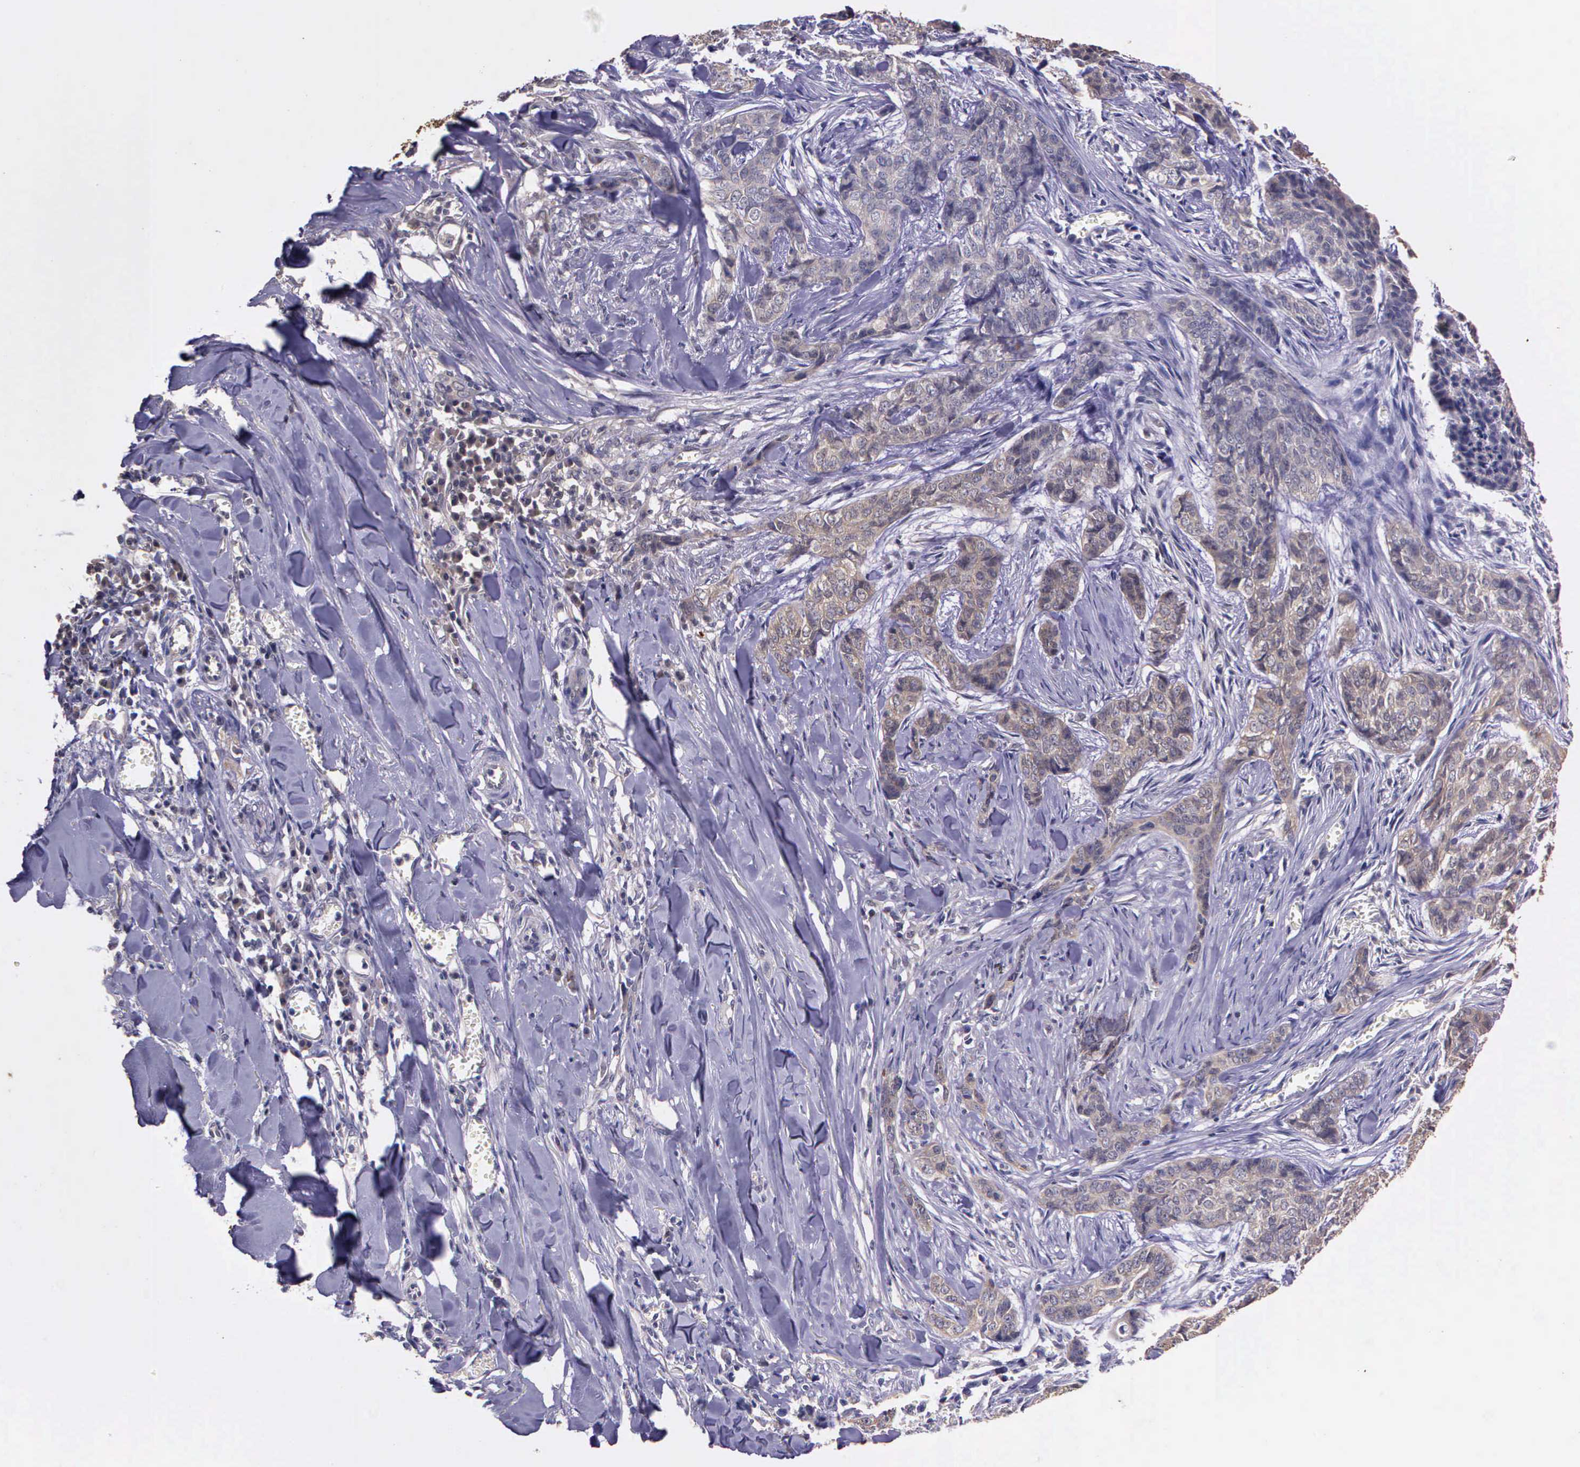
{"staining": {"intensity": "negative", "quantity": "none", "location": "none"}, "tissue": "skin cancer", "cell_type": "Tumor cells", "image_type": "cancer", "snomed": [{"axis": "morphology", "description": "Normal tissue, NOS"}, {"axis": "morphology", "description": "Basal cell carcinoma"}, {"axis": "topography", "description": "Skin"}], "caption": "Immunohistochemistry histopathology image of neoplastic tissue: human skin cancer (basal cell carcinoma) stained with DAB (3,3'-diaminobenzidine) demonstrates no significant protein positivity in tumor cells.", "gene": "IGBP1", "patient": {"sex": "female", "age": 65}}